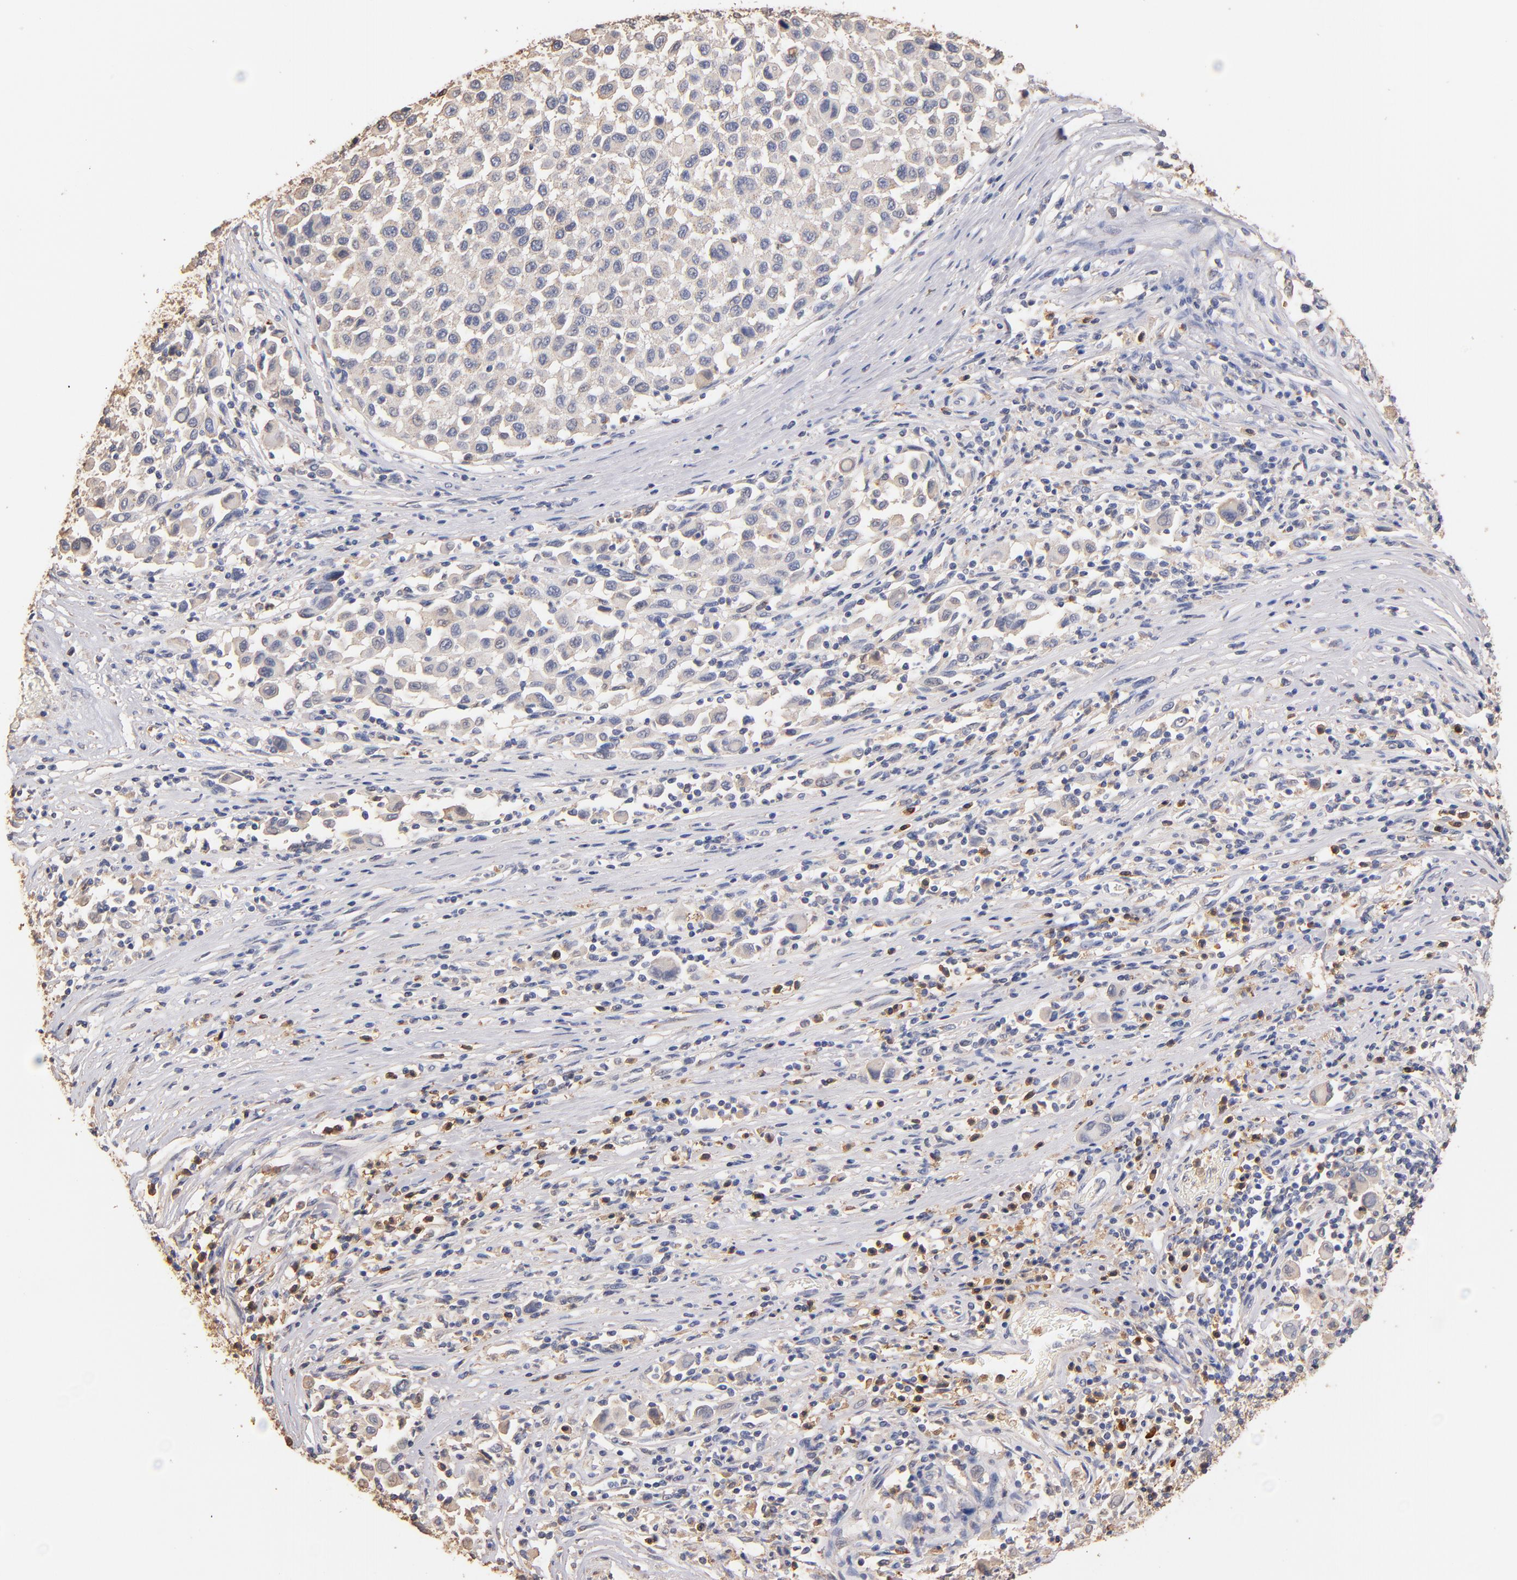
{"staining": {"intensity": "negative", "quantity": "none", "location": "none"}, "tissue": "melanoma", "cell_type": "Tumor cells", "image_type": "cancer", "snomed": [{"axis": "morphology", "description": "Malignant melanoma, Metastatic site"}, {"axis": "topography", "description": "Lymph node"}], "caption": "Protein analysis of malignant melanoma (metastatic site) reveals no significant positivity in tumor cells.", "gene": "RO60", "patient": {"sex": "male", "age": 61}}